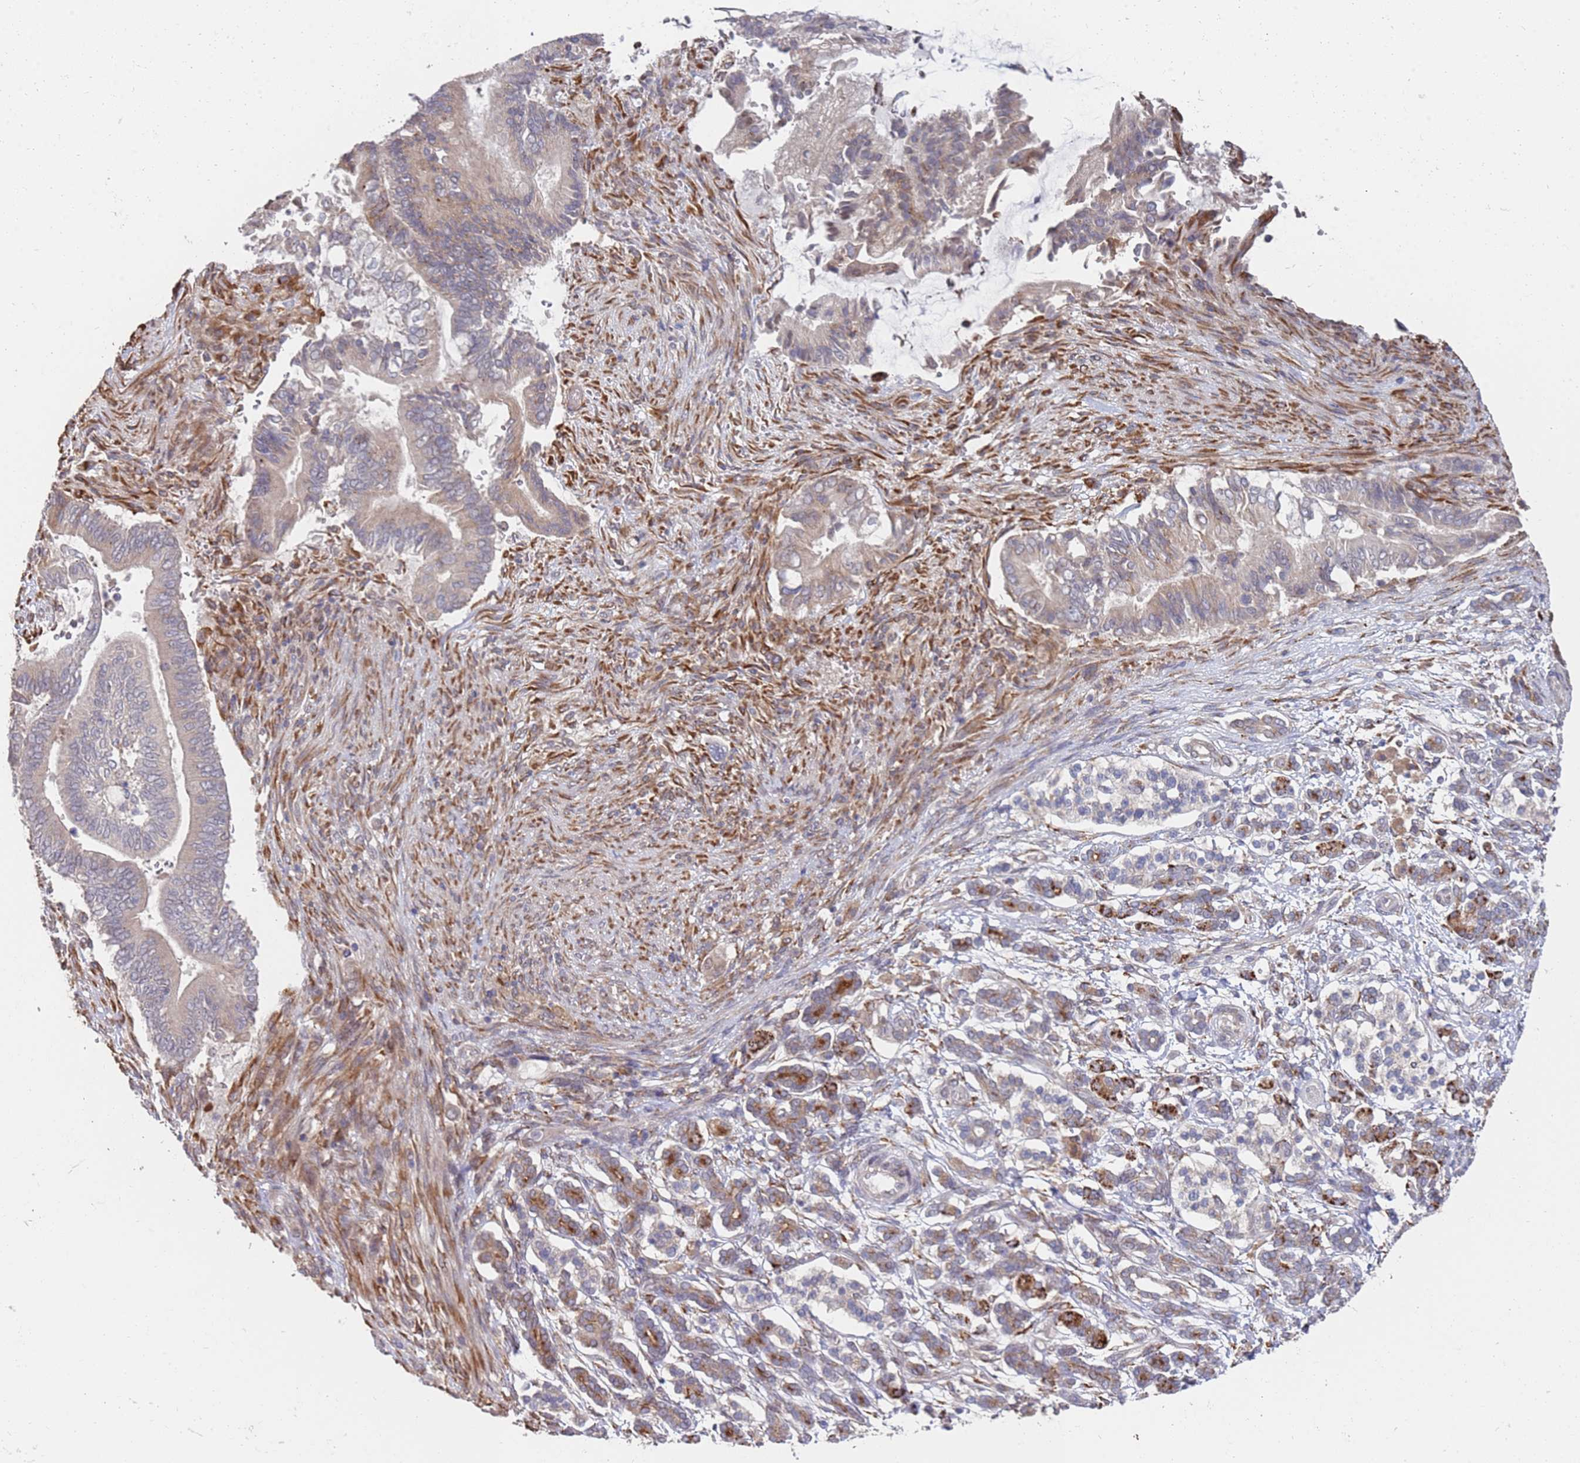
{"staining": {"intensity": "weak", "quantity": "25%-75%", "location": "cytoplasmic/membranous"}, "tissue": "pancreatic cancer", "cell_type": "Tumor cells", "image_type": "cancer", "snomed": [{"axis": "morphology", "description": "Adenocarcinoma, NOS"}, {"axis": "topography", "description": "Pancreas"}], "caption": "This micrograph shows pancreatic cancer stained with immunohistochemistry (IHC) to label a protein in brown. The cytoplasmic/membranous of tumor cells show weak positivity for the protein. Nuclei are counter-stained blue.", "gene": "VRK2", "patient": {"sex": "male", "age": 68}}